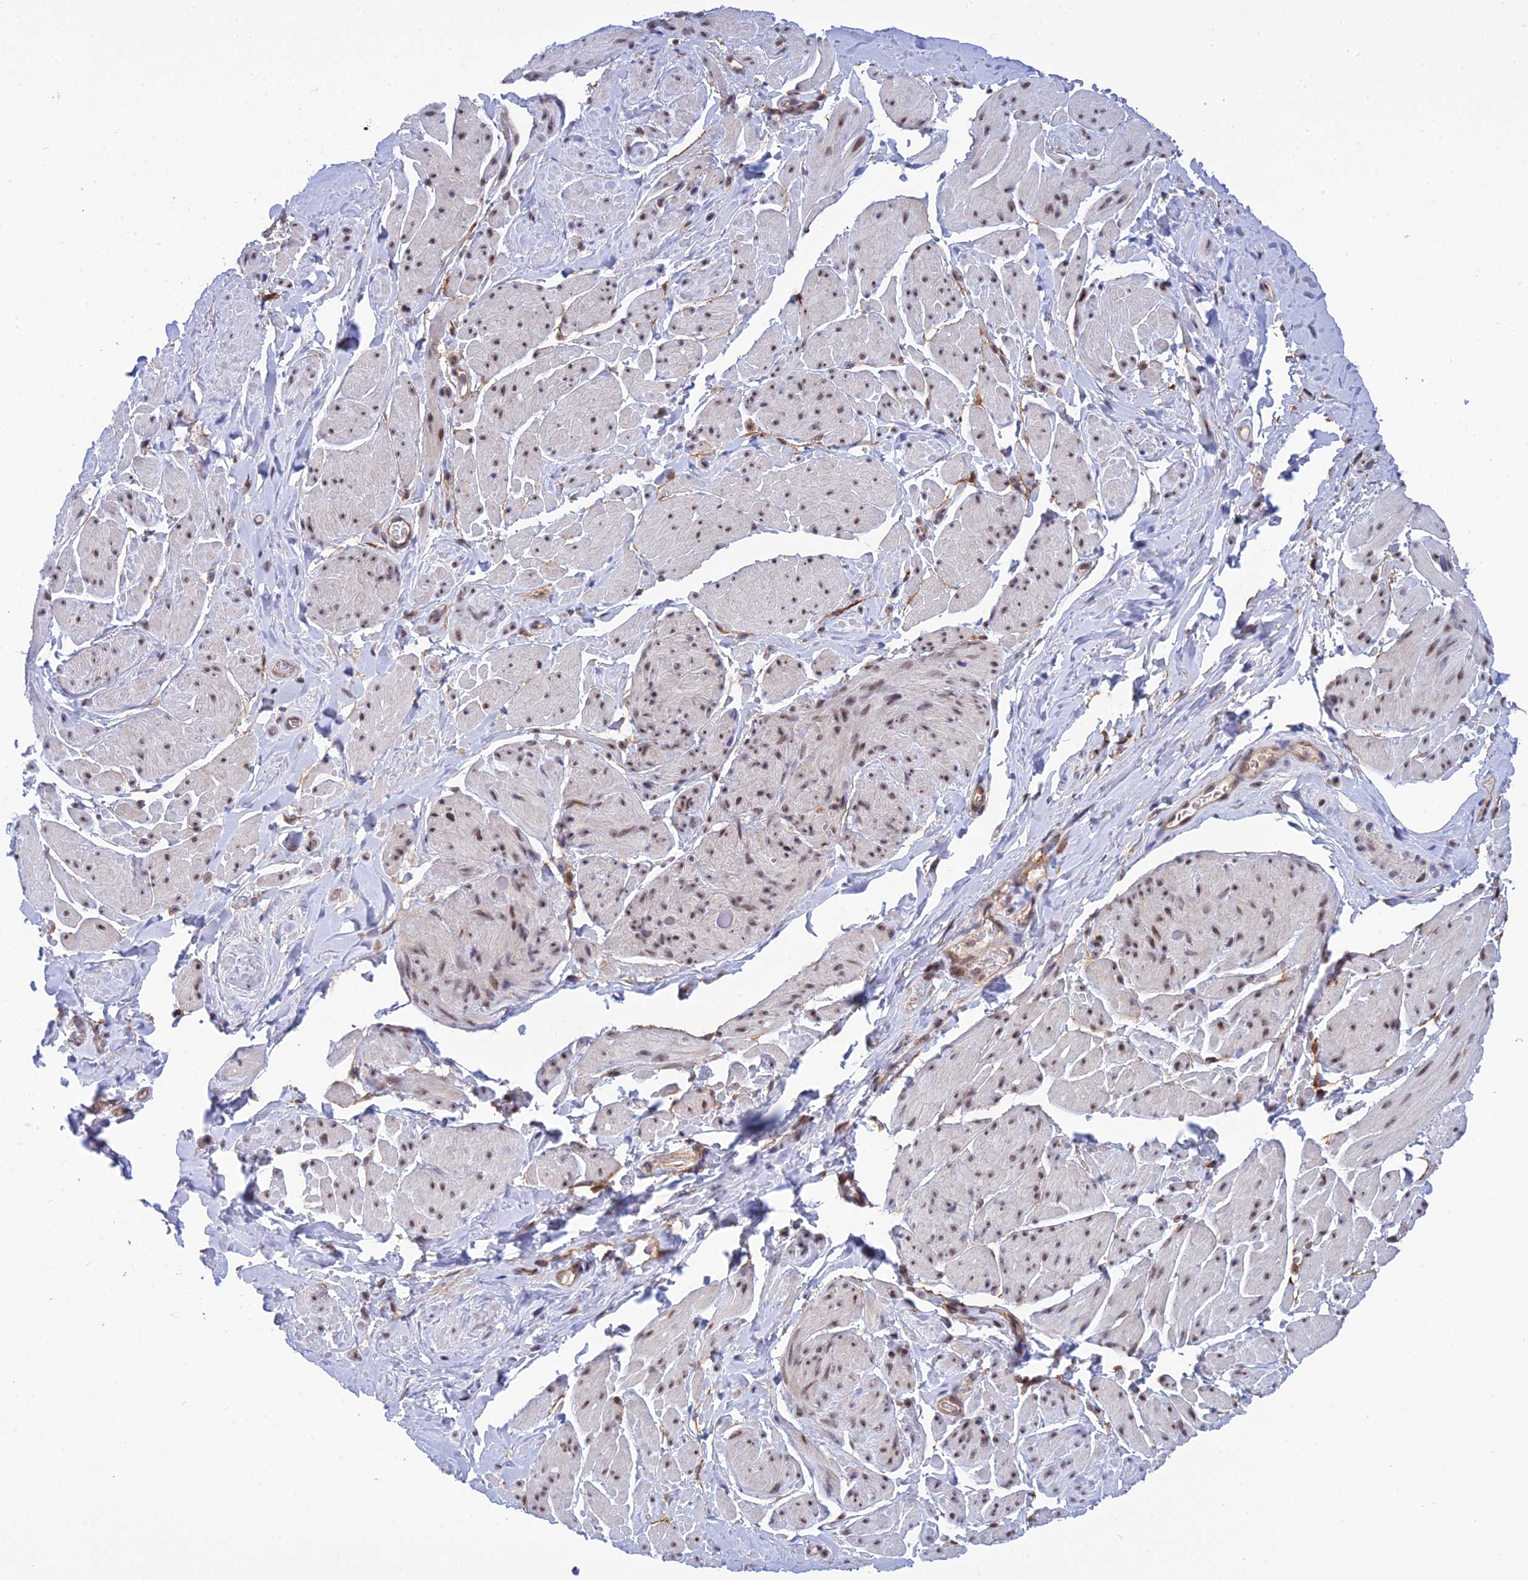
{"staining": {"intensity": "weak", "quantity": "25%-75%", "location": "nuclear"}, "tissue": "smooth muscle", "cell_type": "Smooth muscle cells", "image_type": "normal", "snomed": [{"axis": "morphology", "description": "Normal tissue, NOS"}, {"axis": "topography", "description": "Smooth muscle"}, {"axis": "topography", "description": "Peripheral nerve tissue"}], "caption": "A low amount of weak nuclear positivity is identified in approximately 25%-75% of smooth muscle cells in unremarkable smooth muscle. The staining was performed using DAB to visualize the protein expression in brown, while the nuclei were stained in blue with hematoxylin (Magnification: 20x).", "gene": "TCEA1", "patient": {"sex": "male", "age": 69}}